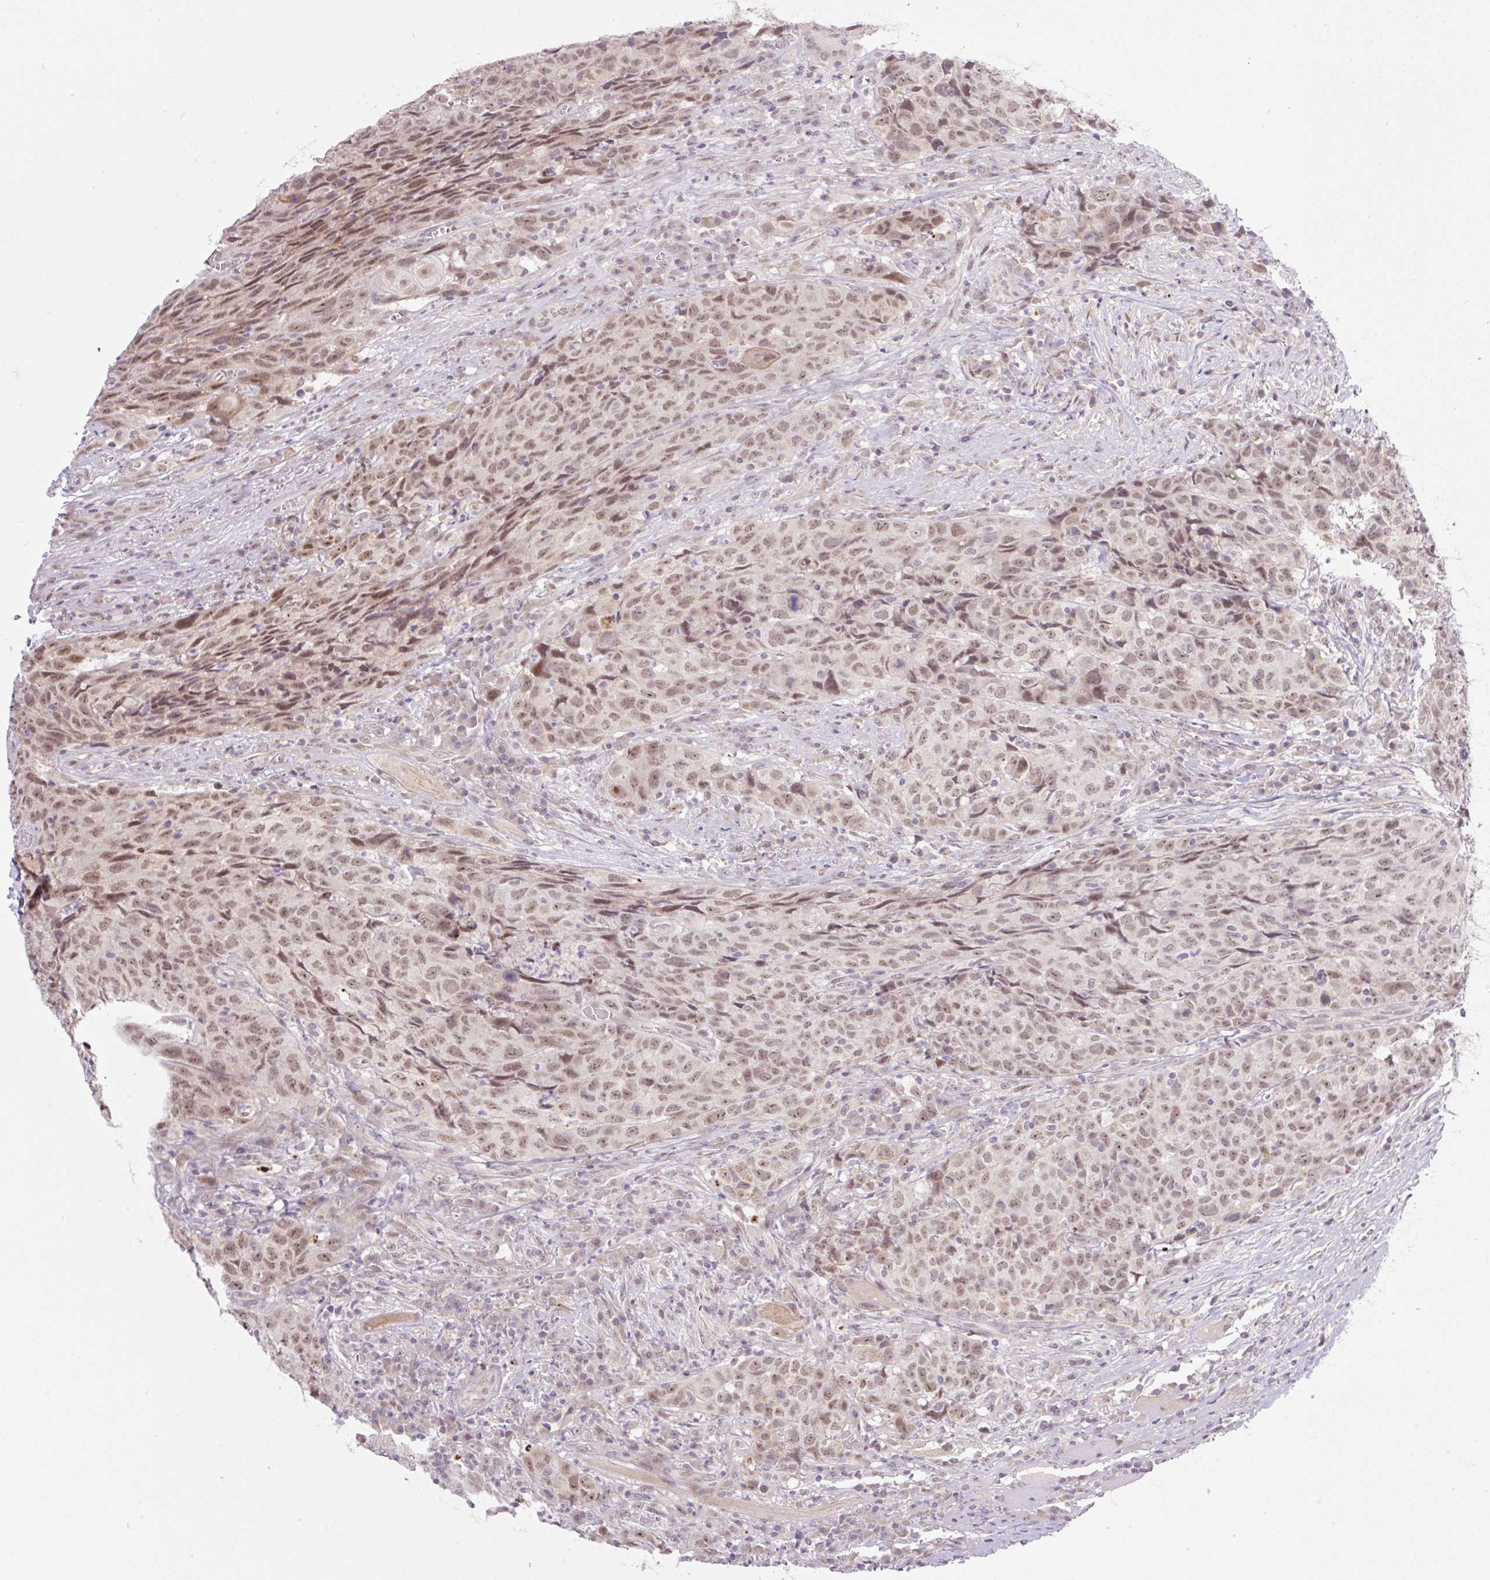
{"staining": {"intensity": "moderate", "quantity": "25%-75%", "location": "nuclear"}, "tissue": "head and neck cancer", "cell_type": "Tumor cells", "image_type": "cancer", "snomed": [{"axis": "morphology", "description": "Squamous cell carcinoma, NOS"}, {"axis": "topography", "description": "Head-Neck"}], "caption": "The image demonstrates immunohistochemical staining of head and neck cancer (squamous cell carcinoma). There is moderate nuclear expression is present in approximately 25%-75% of tumor cells.", "gene": "ICE1", "patient": {"sex": "male", "age": 66}}